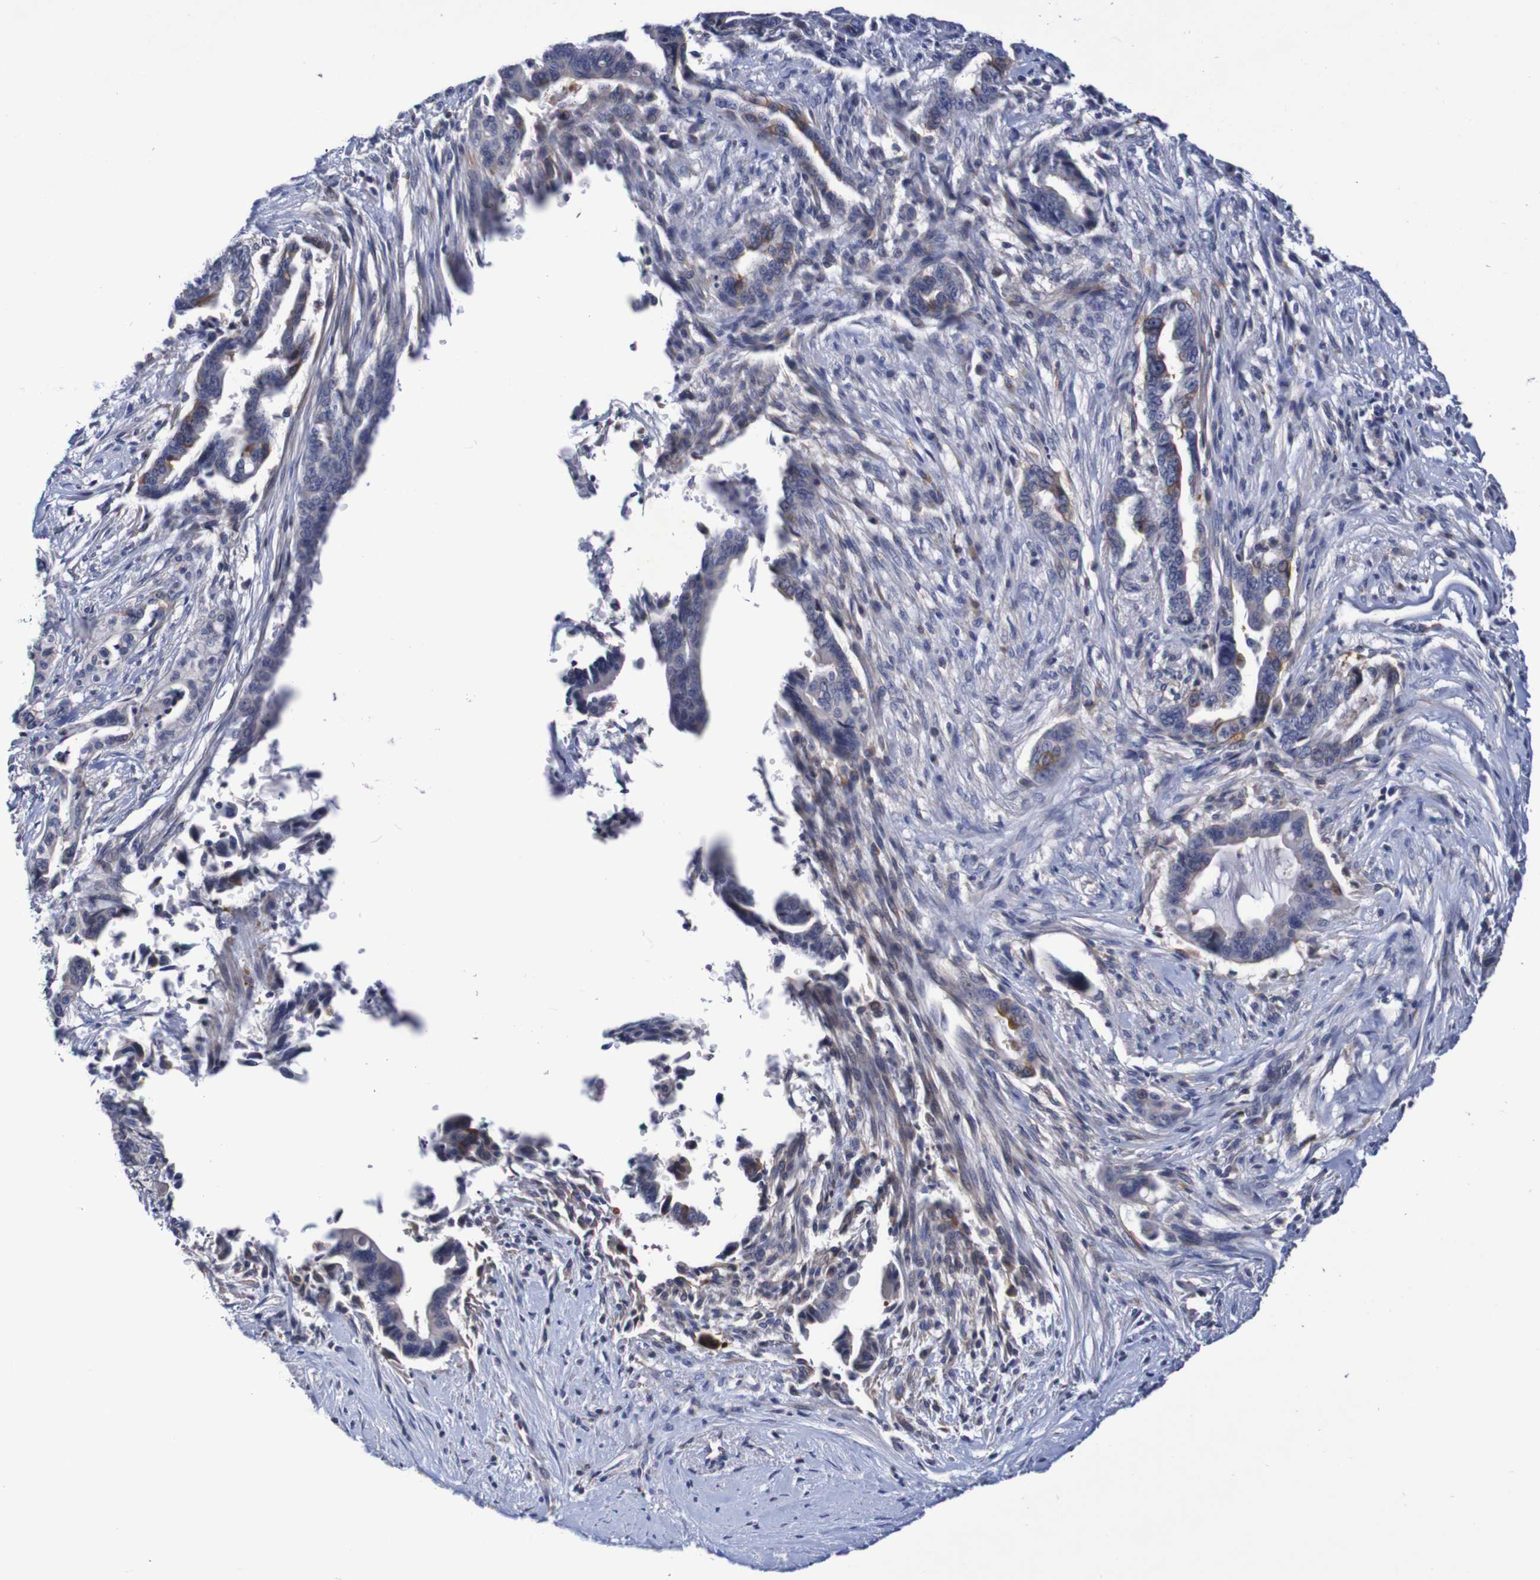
{"staining": {"intensity": "moderate", "quantity": "<25%", "location": "cytoplasmic/membranous"}, "tissue": "pancreatic cancer", "cell_type": "Tumor cells", "image_type": "cancer", "snomed": [{"axis": "morphology", "description": "Adenocarcinoma, NOS"}, {"axis": "topography", "description": "Pancreas"}], "caption": "Brown immunohistochemical staining in pancreatic cancer (adenocarcinoma) demonstrates moderate cytoplasmic/membranous expression in about <25% of tumor cells. (brown staining indicates protein expression, while blue staining denotes nuclei).", "gene": "ACVR1C", "patient": {"sex": "male", "age": 70}}